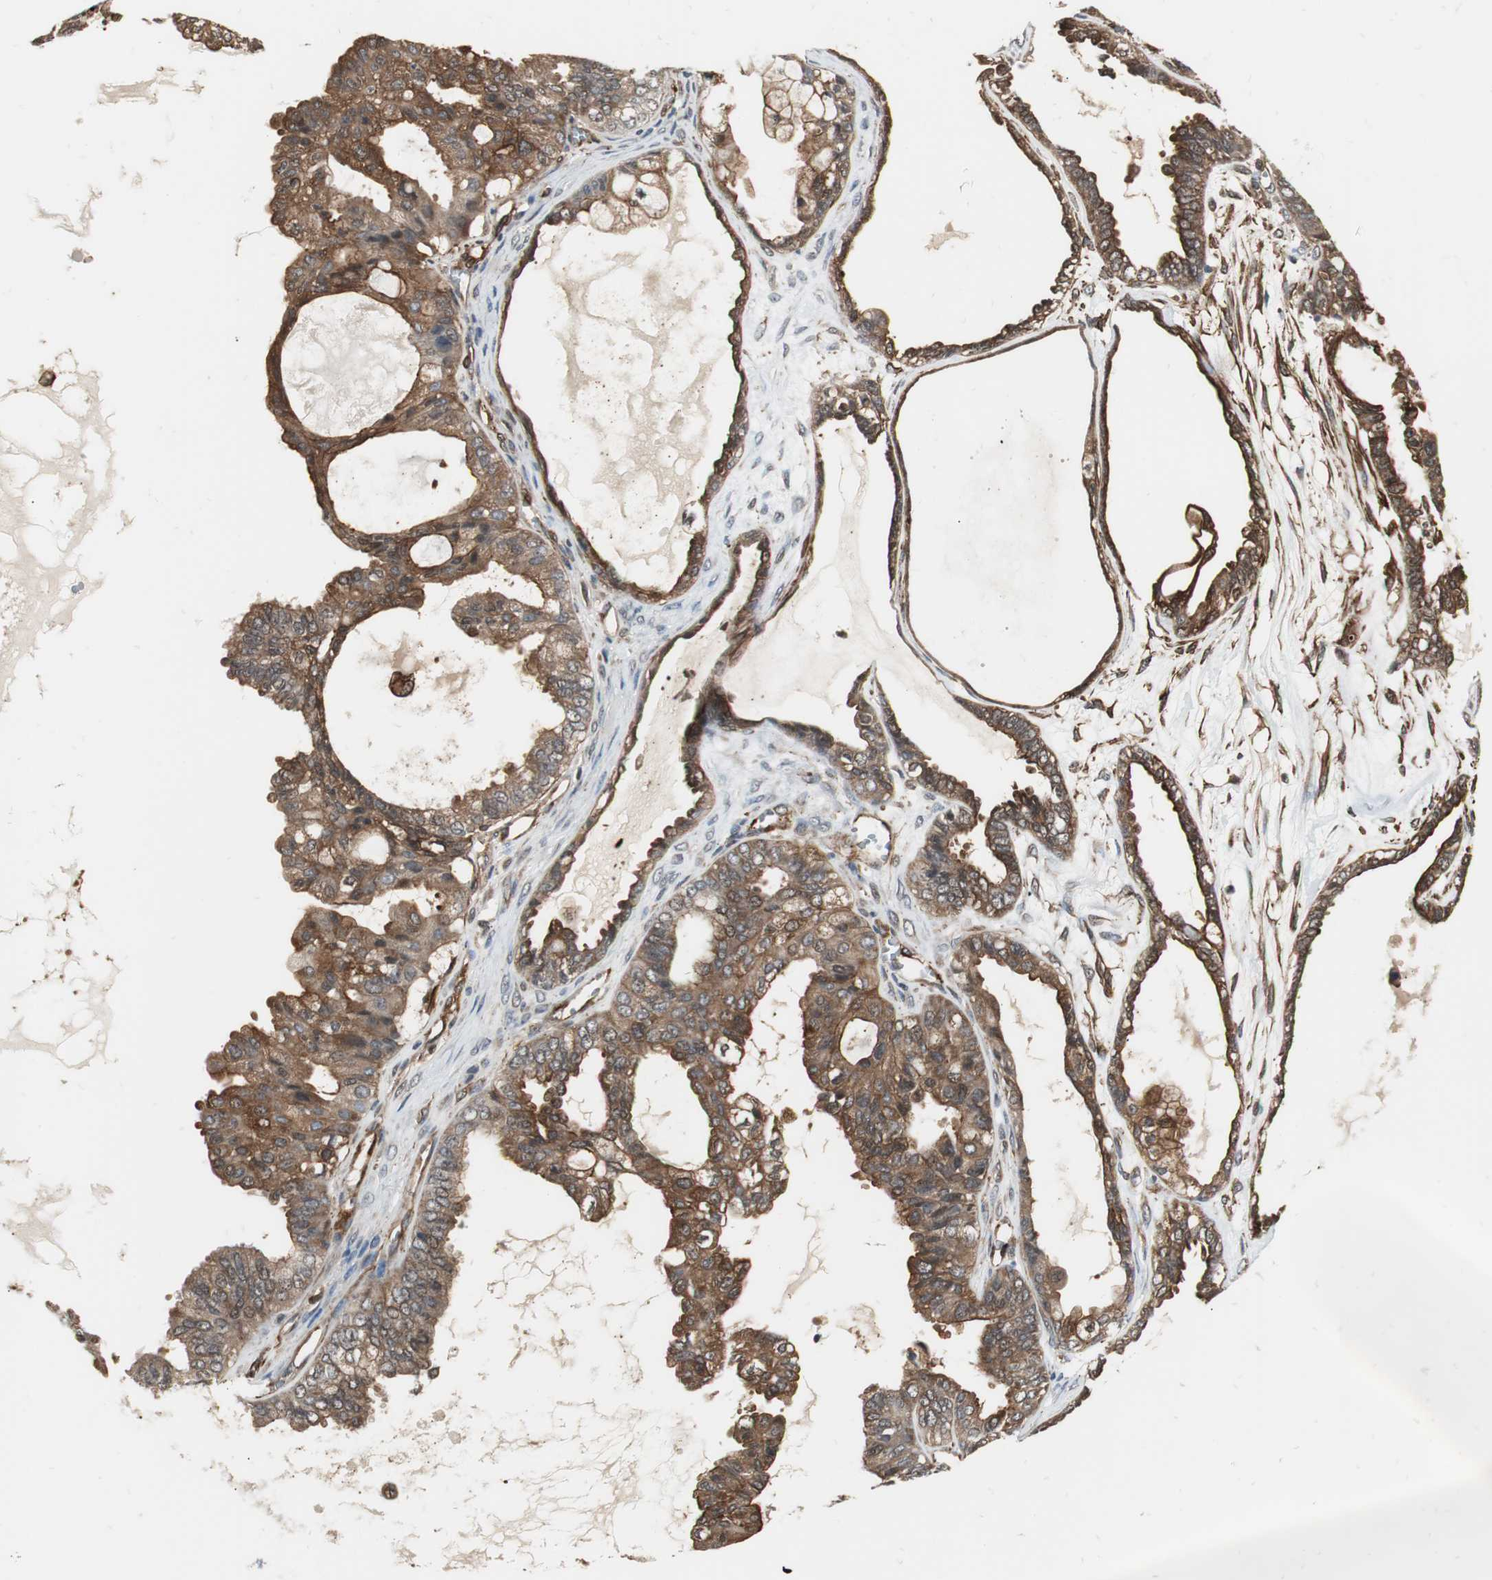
{"staining": {"intensity": "moderate", "quantity": ">75%", "location": "cytoplasmic/membranous"}, "tissue": "ovarian cancer", "cell_type": "Tumor cells", "image_type": "cancer", "snomed": [{"axis": "morphology", "description": "Carcinoma, NOS"}, {"axis": "morphology", "description": "Carcinoma, endometroid"}, {"axis": "topography", "description": "Ovary"}], "caption": "An immunohistochemistry (IHC) histopathology image of tumor tissue is shown. Protein staining in brown labels moderate cytoplasmic/membranous positivity in ovarian cancer (endometroid carcinoma) within tumor cells. Using DAB (3,3'-diaminobenzidine) (brown) and hematoxylin (blue) stains, captured at high magnification using brightfield microscopy.", "gene": "PTPN11", "patient": {"sex": "female", "age": 50}}